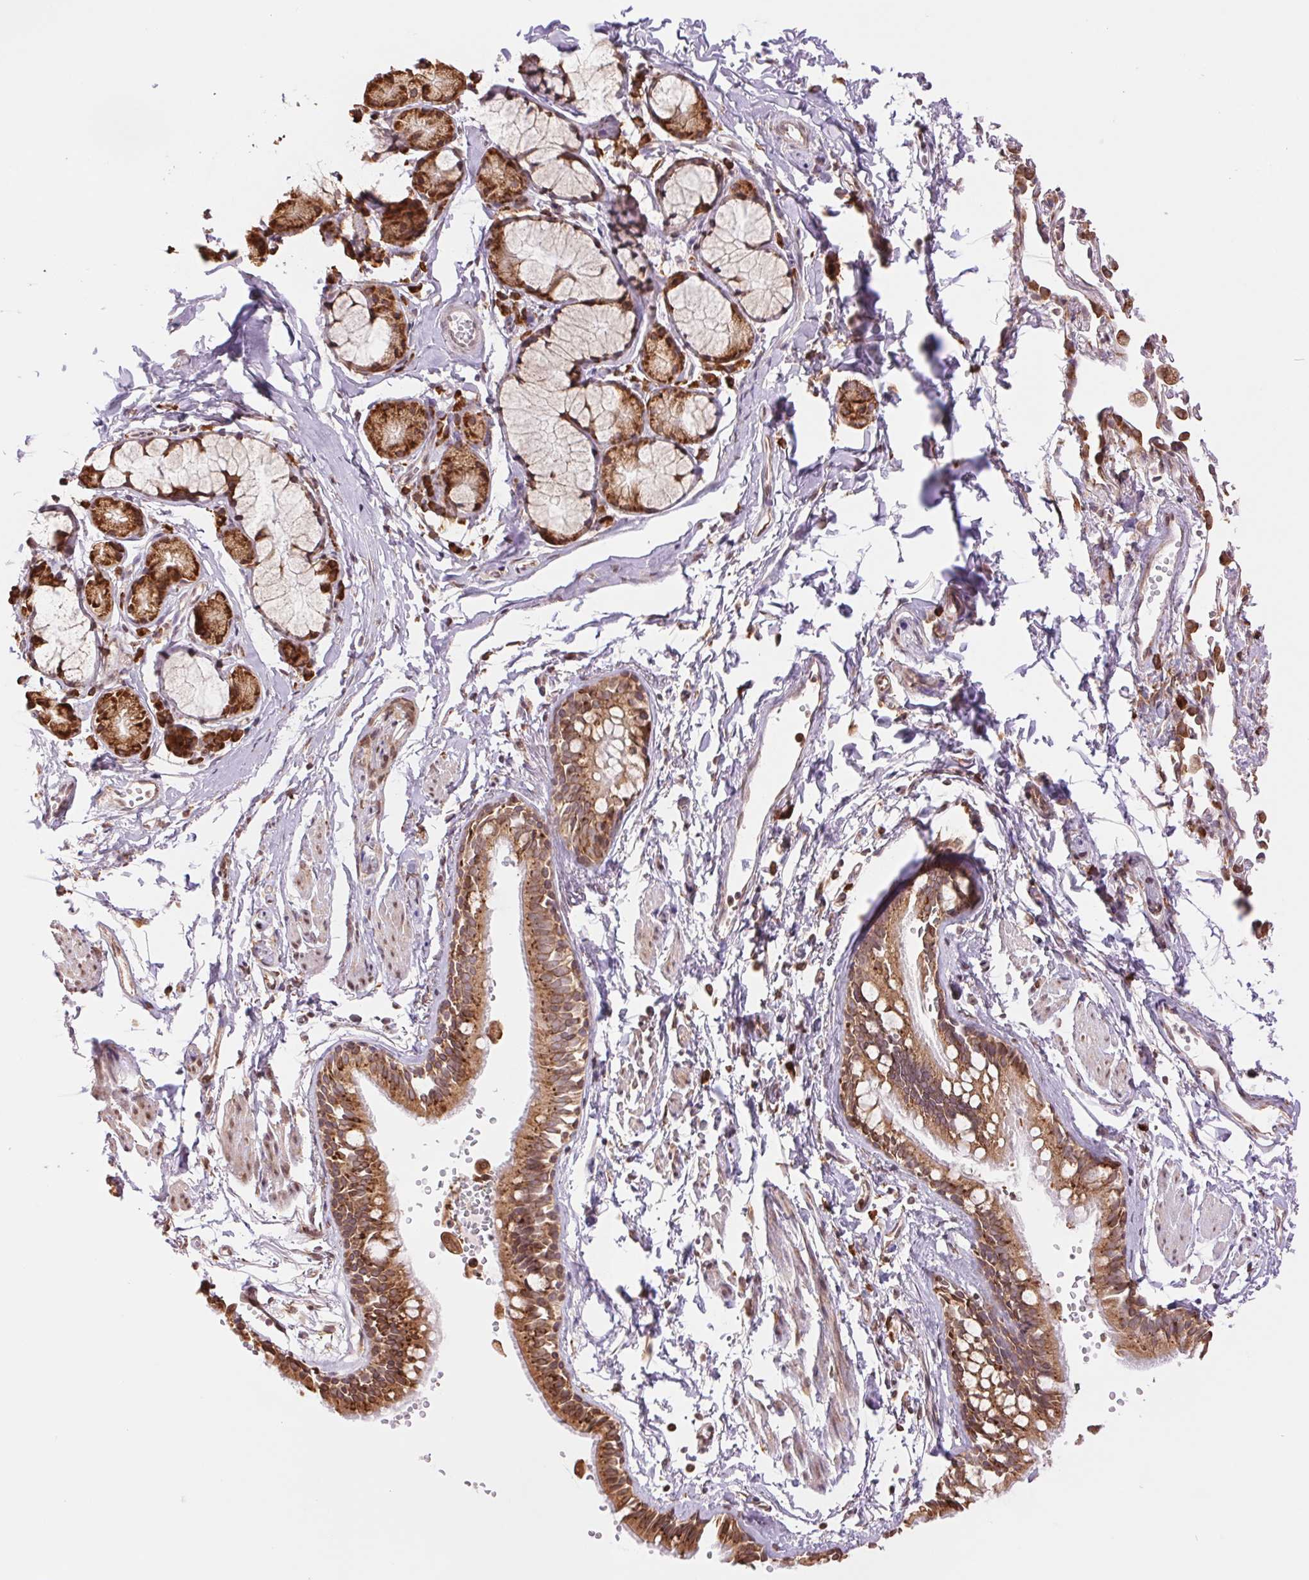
{"staining": {"intensity": "moderate", "quantity": ">75%", "location": "cytoplasmic/membranous"}, "tissue": "bronchus", "cell_type": "Respiratory epithelial cells", "image_type": "normal", "snomed": [{"axis": "morphology", "description": "Normal tissue, NOS"}, {"axis": "topography", "description": "Cartilage tissue"}, {"axis": "topography", "description": "Bronchus"}], "caption": "A brown stain shows moderate cytoplasmic/membranous staining of a protein in respiratory epithelial cells of benign bronchus.", "gene": "RPN1", "patient": {"sex": "female", "age": 59}}